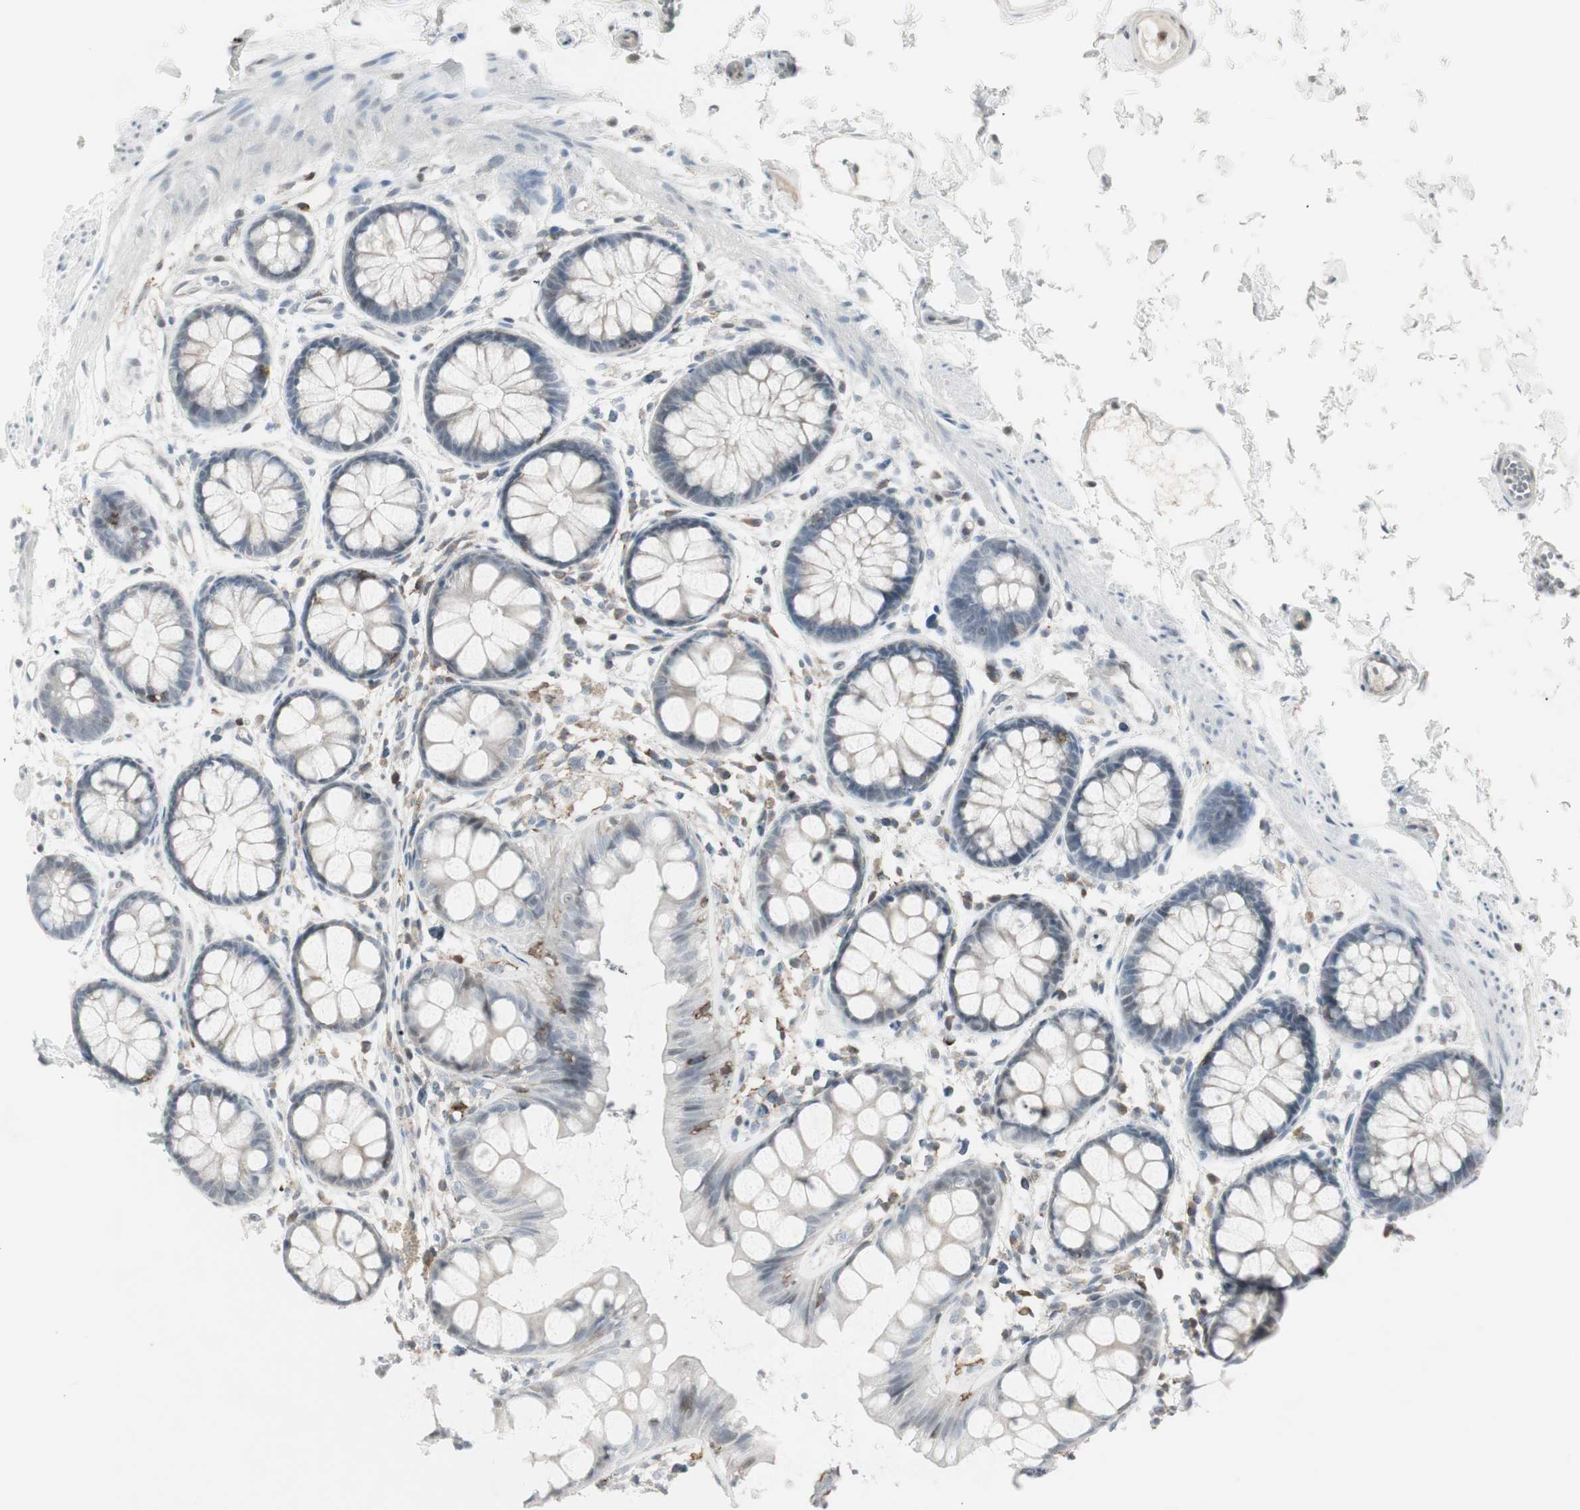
{"staining": {"intensity": "negative", "quantity": "none", "location": "none"}, "tissue": "rectum", "cell_type": "Glandular cells", "image_type": "normal", "snomed": [{"axis": "morphology", "description": "Normal tissue, NOS"}, {"axis": "topography", "description": "Rectum"}], "caption": "Immunohistochemistry photomicrograph of unremarkable rectum: rectum stained with DAB demonstrates no significant protein staining in glandular cells. (DAB immunohistochemistry (IHC), high magnification).", "gene": "MAP4K4", "patient": {"sex": "female", "age": 66}}